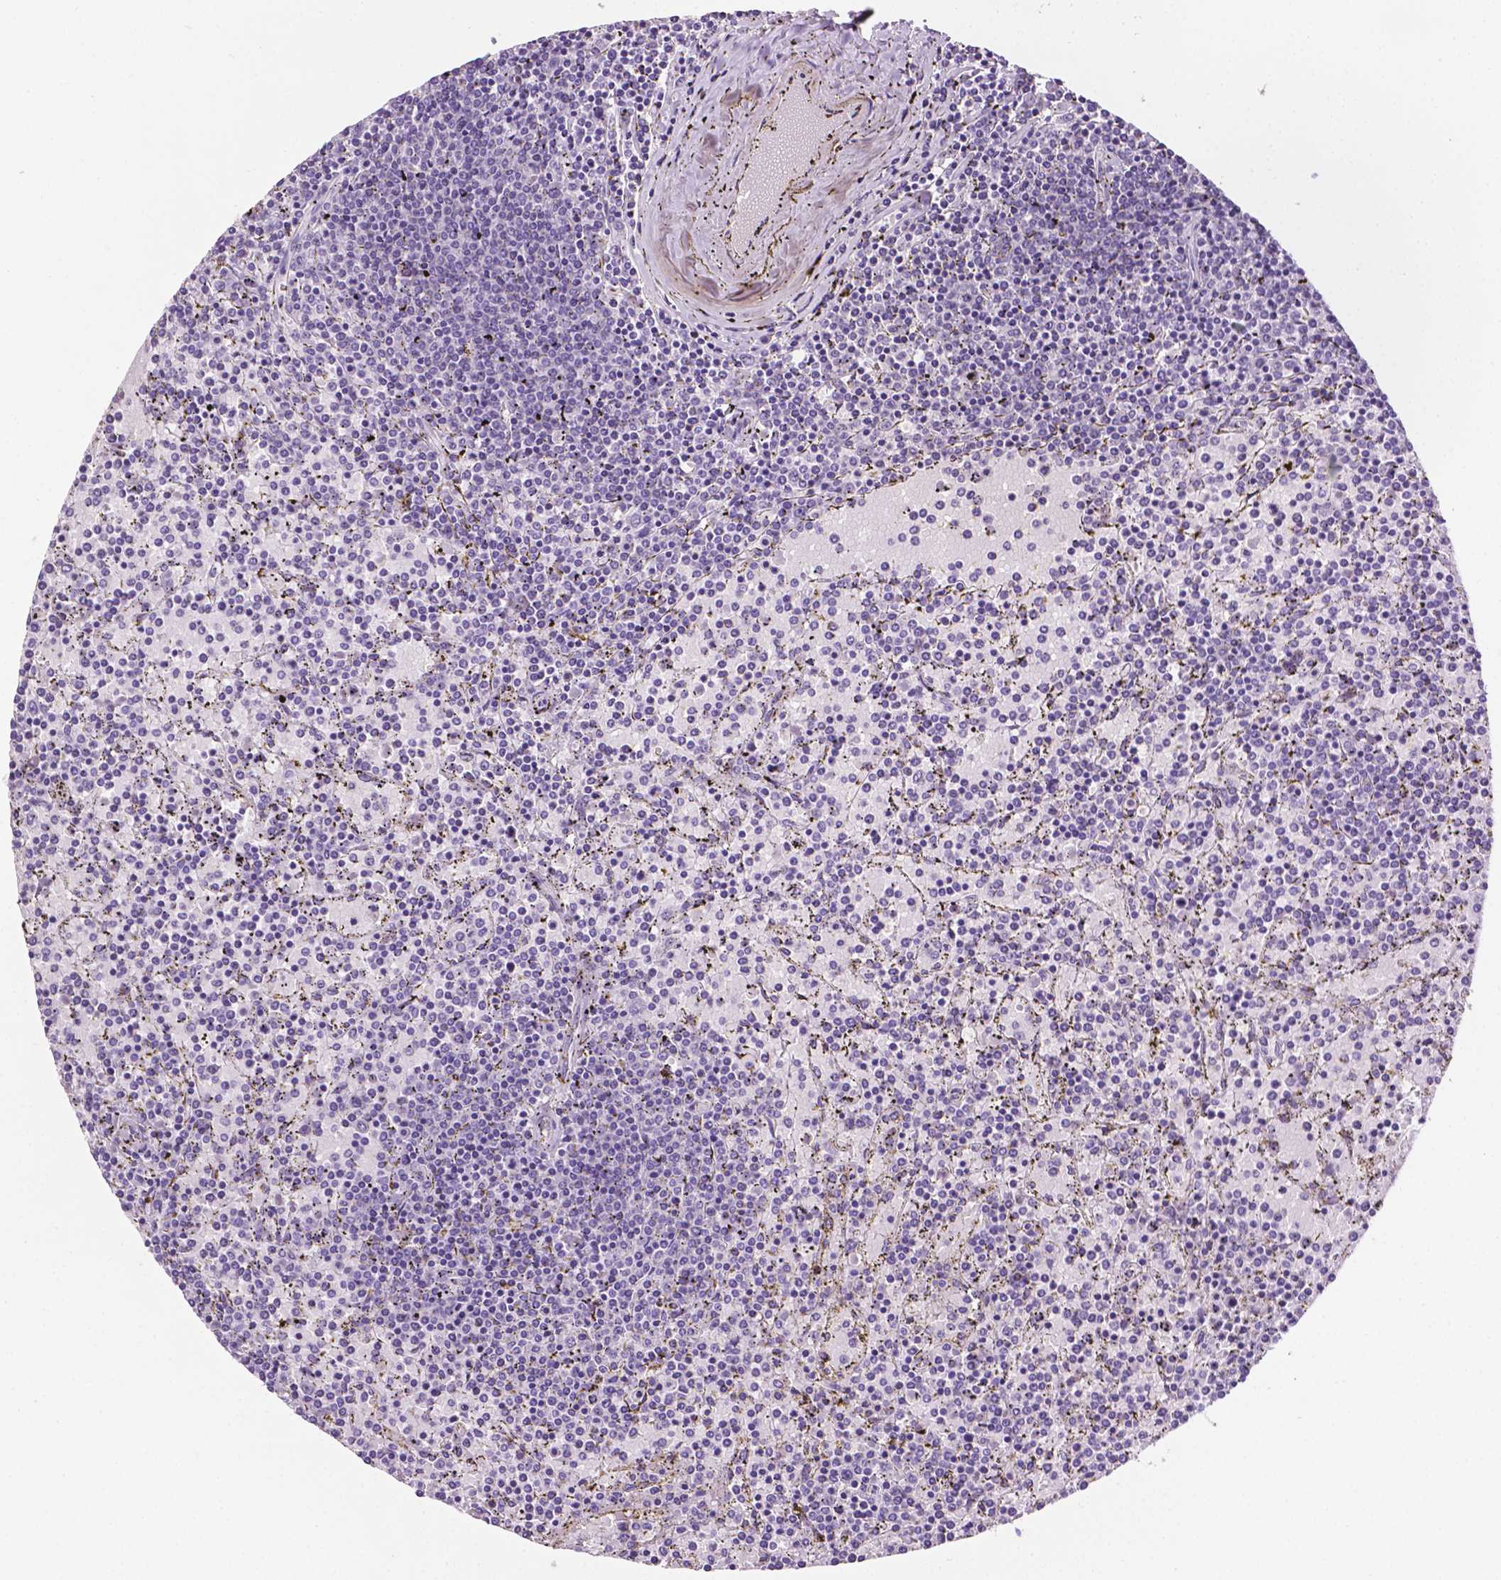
{"staining": {"intensity": "negative", "quantity": "none", "location": "none"}, "tissue": "lymphoma", "cell_type": "Tumor cells", "image_type": "cancer", "snomed": [{"axis": "morphology", "description": "Malignant lymphoma, non-Hodgkin's type, Low grade"}, {"axis": "topography", "description": "Spleen"}], "caption": "This is a image of immunohistochemistry staining of malignant lymphoma, non-Hodgkin's type (low-grade), which shows no expression in tumor cells. Nuclei are stained in blue.", "gene": "TACSTD2", "patient": {"sex": "female", "age": 77}}